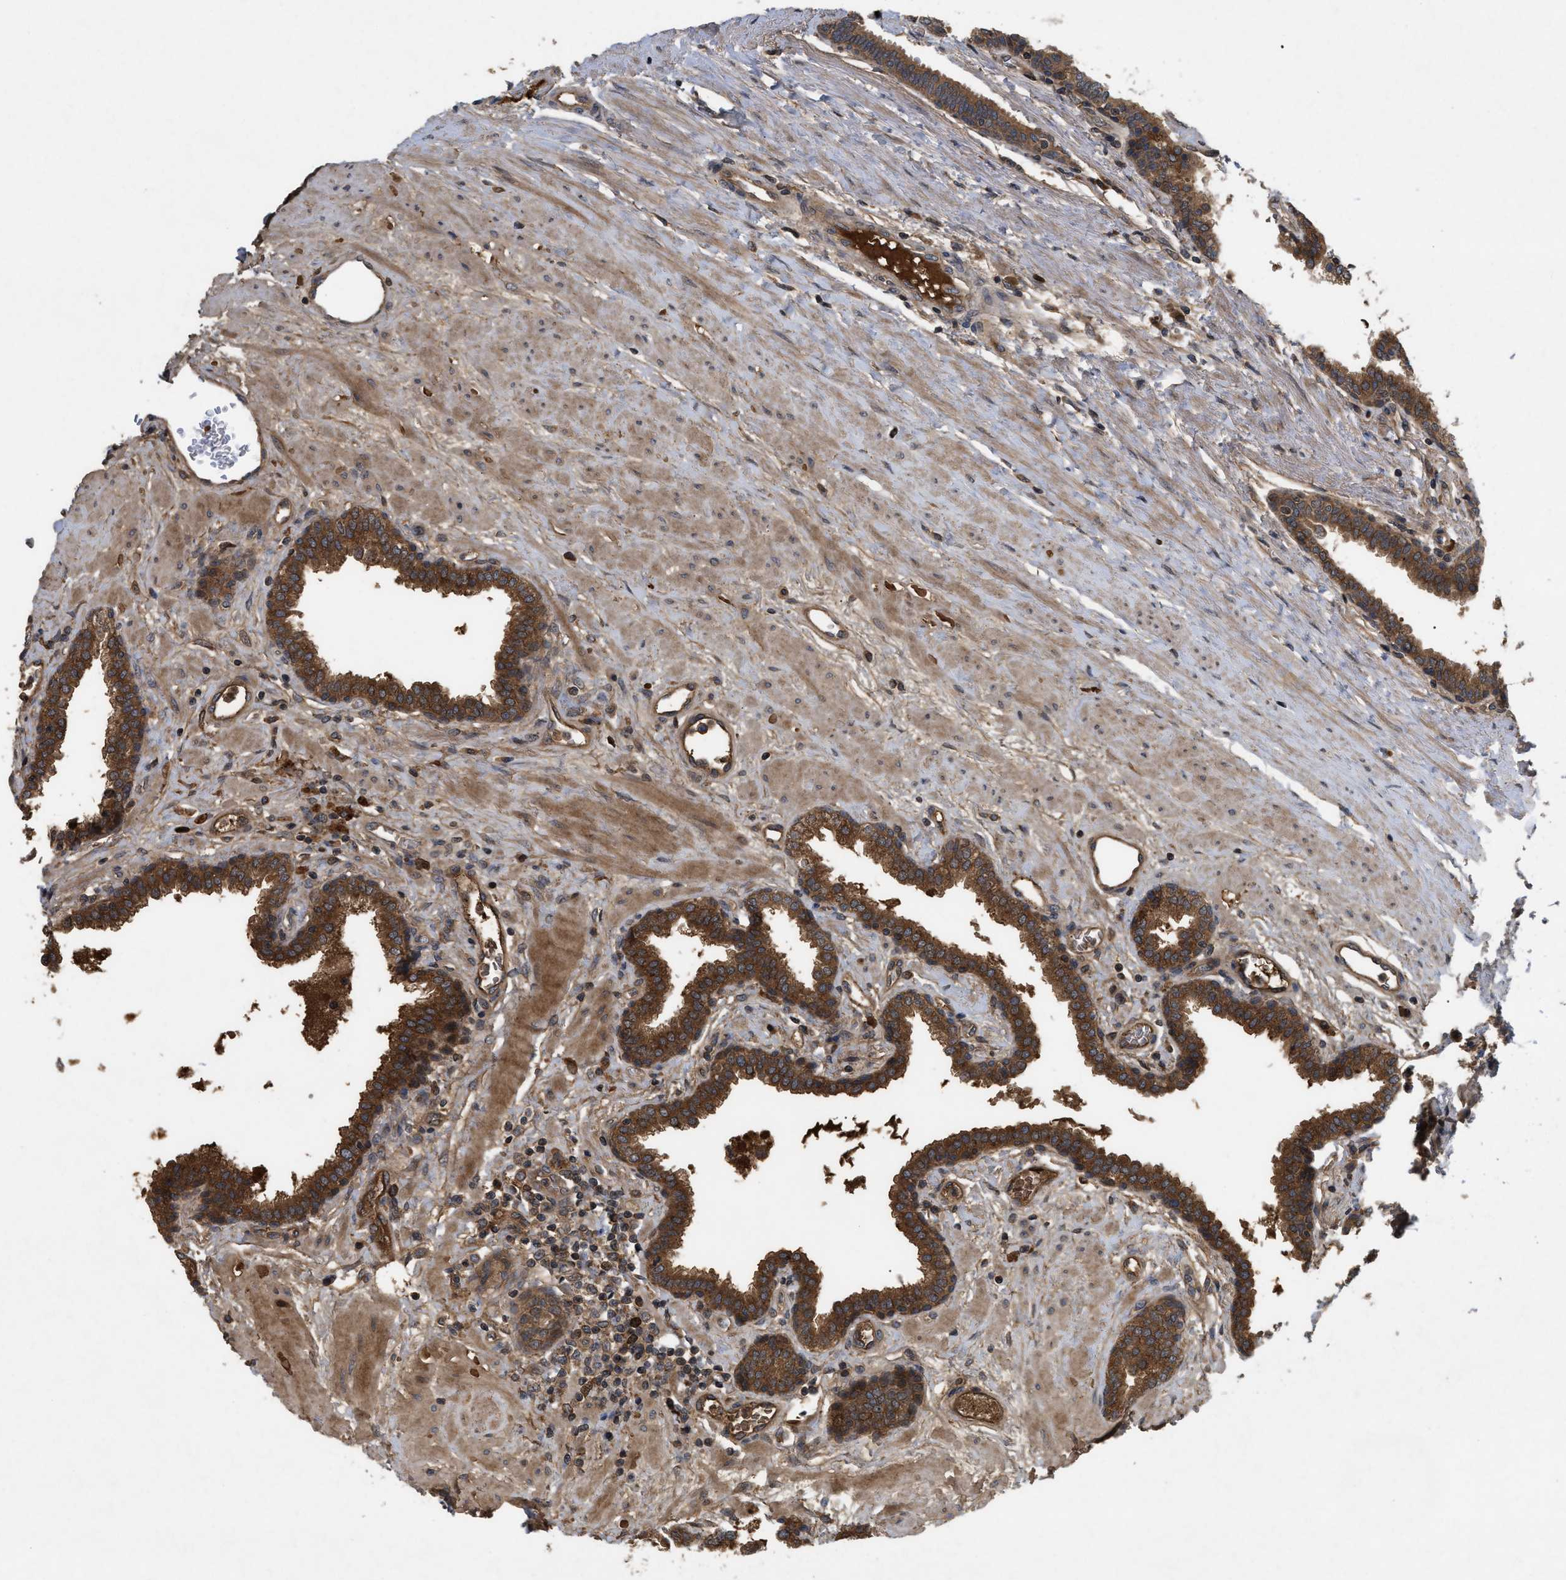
{"staining": {"intensity": "strong", "quantity": ">75%", "location": "cytoplasmic/membranous"}, "tissue": "prostate", "cell_type": "Glandular cells", "image_type": "normal", "snomed": [{"axis": "morphology", "description": "Normal tissue, NOS"}, {"axis": "topography", "description": "Prostate"}], "caption": "Immunohistochemistry (IHC) of benign human prostate exhibits high levels of strong cytoplasmic/membranous staining in approximately >75% of glandular cells. (DAB IHC, brown staining for protein, blue staining for nuclei).", "gene": "RAB2A", "patient": {"sex": "male", "age": 51}}